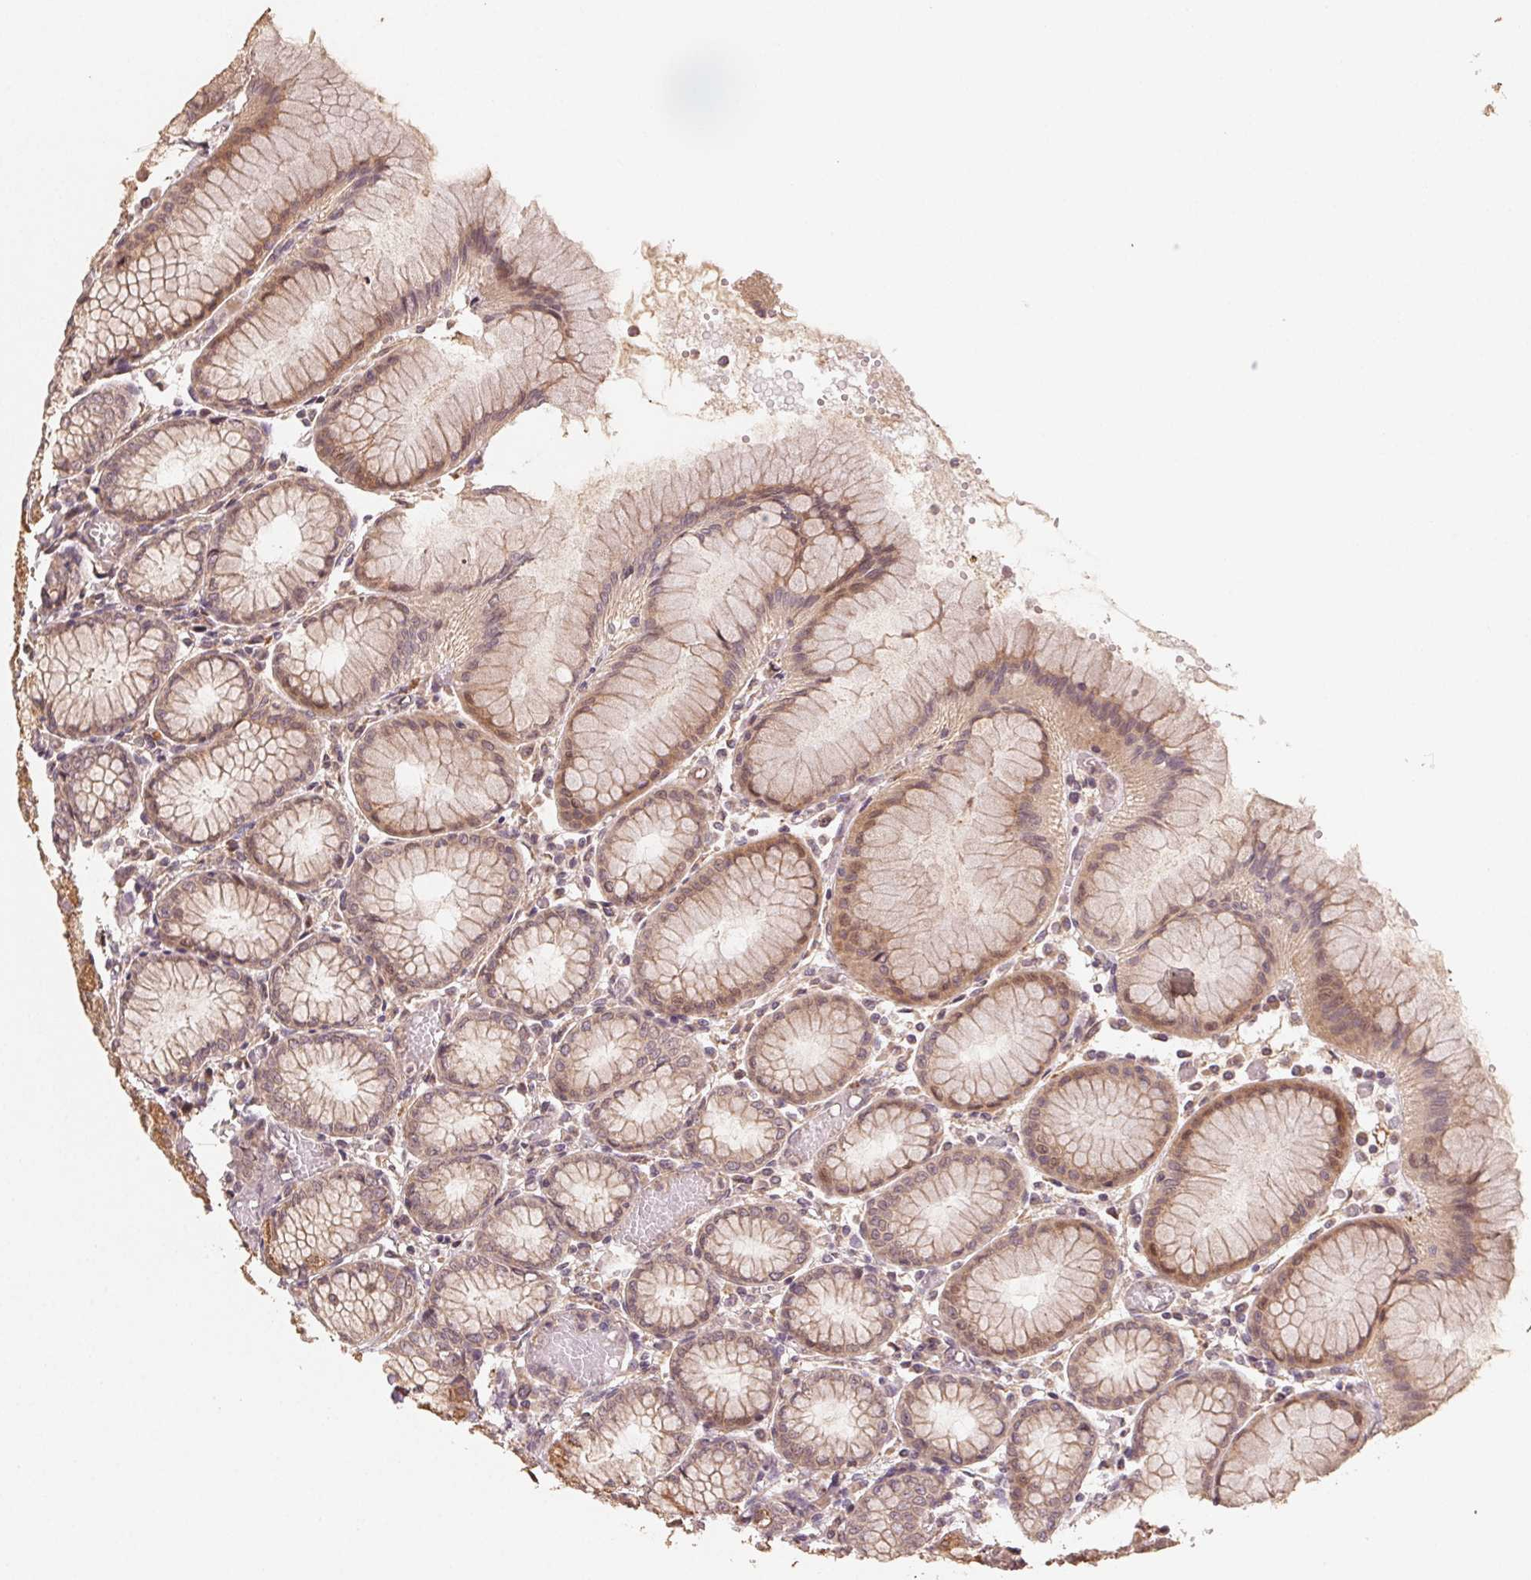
{"staining": {"intensity": "strong", "quantity": "25%-75%", "location": "cytoplasmic/membranous"}, "tissue": "stomach", "cell_type": "Glandular cells", "image_type": "normal", "snomed": [{"axis": "morphology", "description": "Normal tissue, NOS"}, {"axis": "topography", "description": "Stomach"}], "caption": "Glandular cells exhibit high levels of strong cytoplasmic/membranous staining in approximately 25%-75% of cells in benign human stomach.", "gene": "WBP2", "patient": {"sex": "female", "age": 57}}